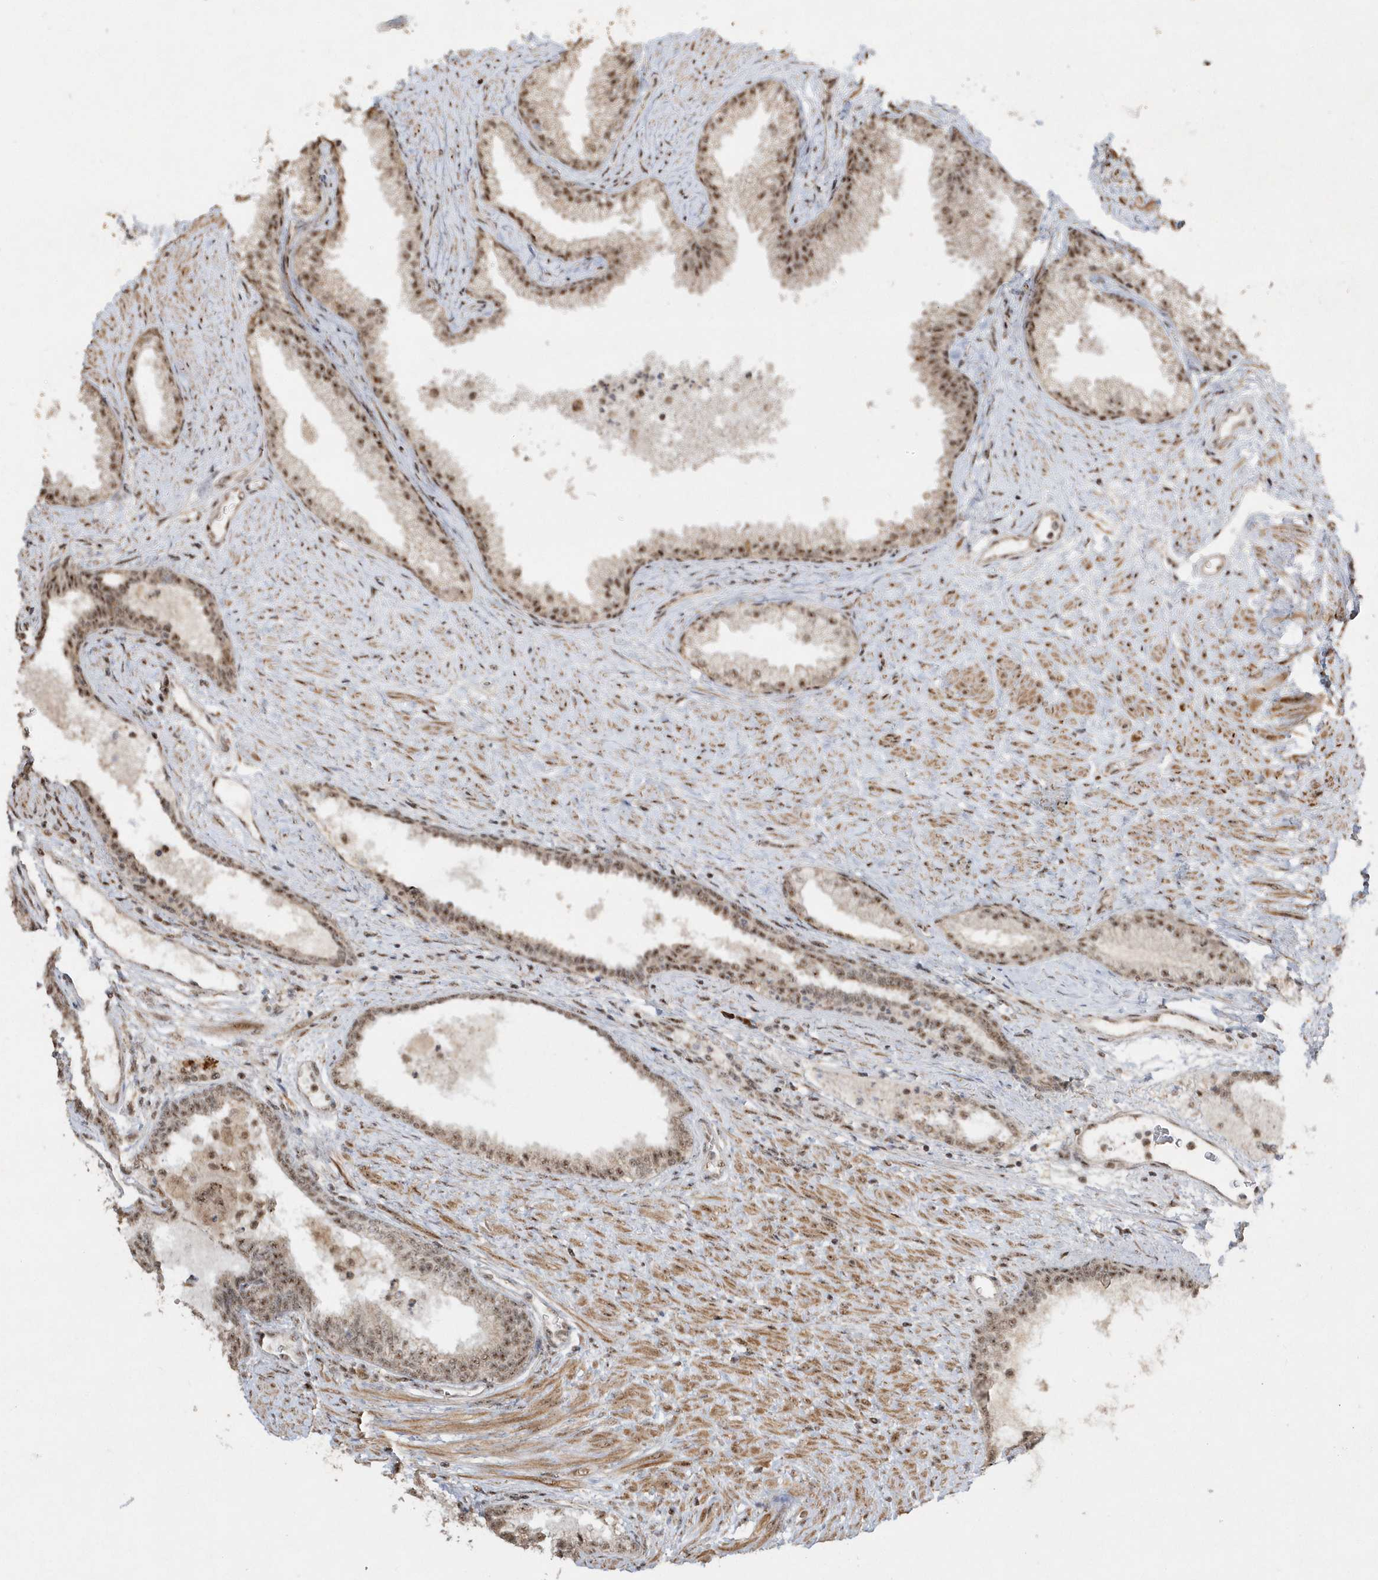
{"staining": {"intensity": "moderate", "quantity": ">75%", "location": "nuclear"}, "tissue": "prostate", "cell_type": "Glandular cells", "image_type": "normal", "snomed": [{"axis": "morphology", "description": "Normal tissue, NOS"}, {"axis": "topography", "description": "Prostate"}], "caption": "Brown immunohistochemical staining in unremarkable human prostate demonstrates moderate nuclear staining in approximately >75% of glandular cells.", "gene": "POLR3B", "patient": {"sex": "male", "age": 76}}